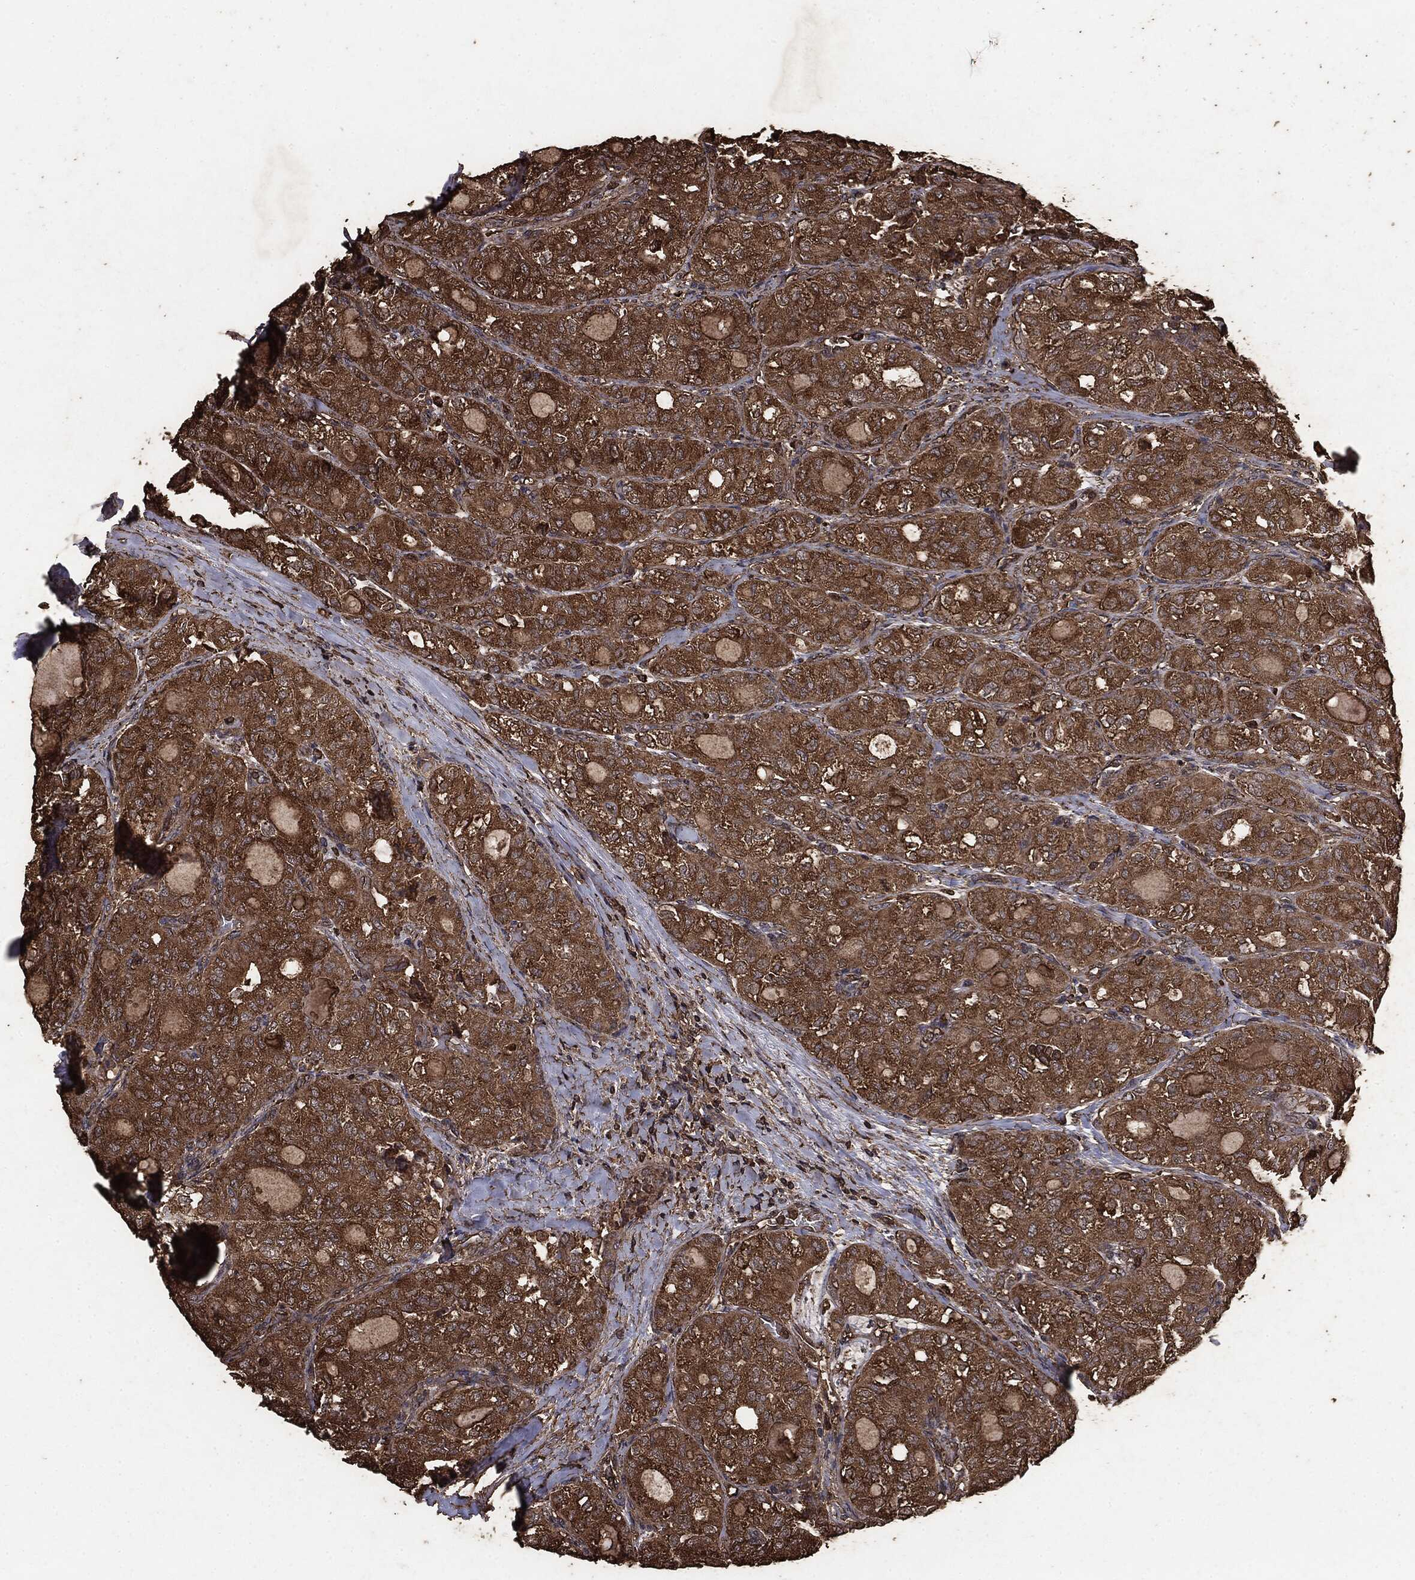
{"staining": {"intensity": "strong", "quantity": ">75%", "location": "cytoplasmic/membranous"}, "tissue": "thyroid cancer", "cell_type": "Tumor cells", "image_type": "cancer", "snomed": [{"axis": "morphology", "description": "Follicular adenoma carcinoma, NOS"}, {"axis": "topography", "description": "Thyroid gland"}], "caption": "An immunohistochemistry image of neoplastic tissue is shown. Protein staining in brown highlights strong cytoplasmic/membranous positivity in thyroid follicular adenoma carcinoma within tumor cells. (Brightfield microscopy of DAB IHC at high magnification).", "gene": "MTOR", "patient": {"sex": "male", "age": 75}}